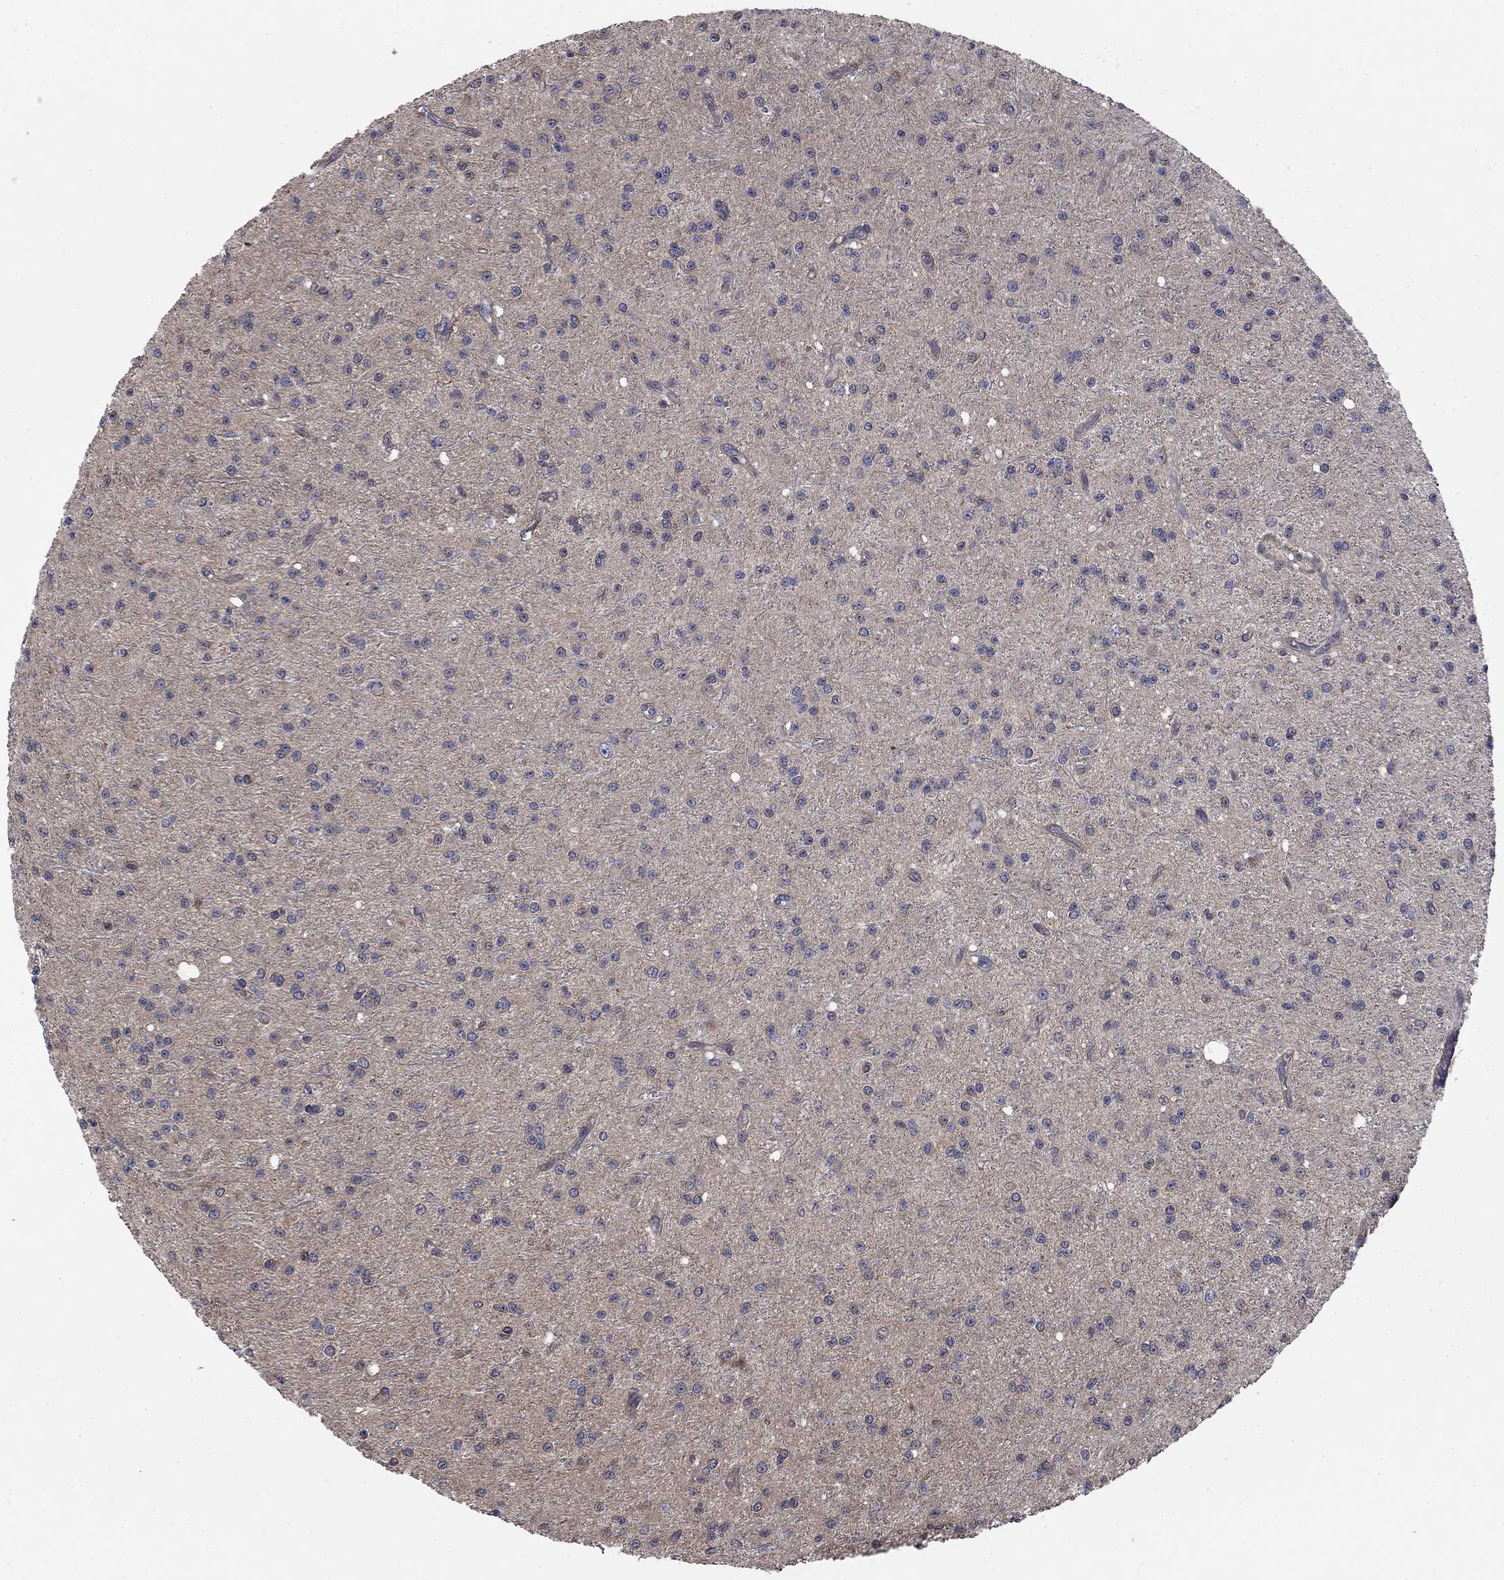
{"staining": {"intensity": "negative", "quantity": "none", "location": "none"}, "tissue": "glioma", "cell_type": "Tumor cells", "image_type": "cancer", "snomed": [{"axis": "morphology", "description": "Glioma, malignant, Low grade"}, {"axis": "topography", "description": "Brain"}], "caption": "IHC of glioma exhibits no positivity in tumor cells.", "gene": "PDZD2", "patient": {"sex": "male", "age": 27}}